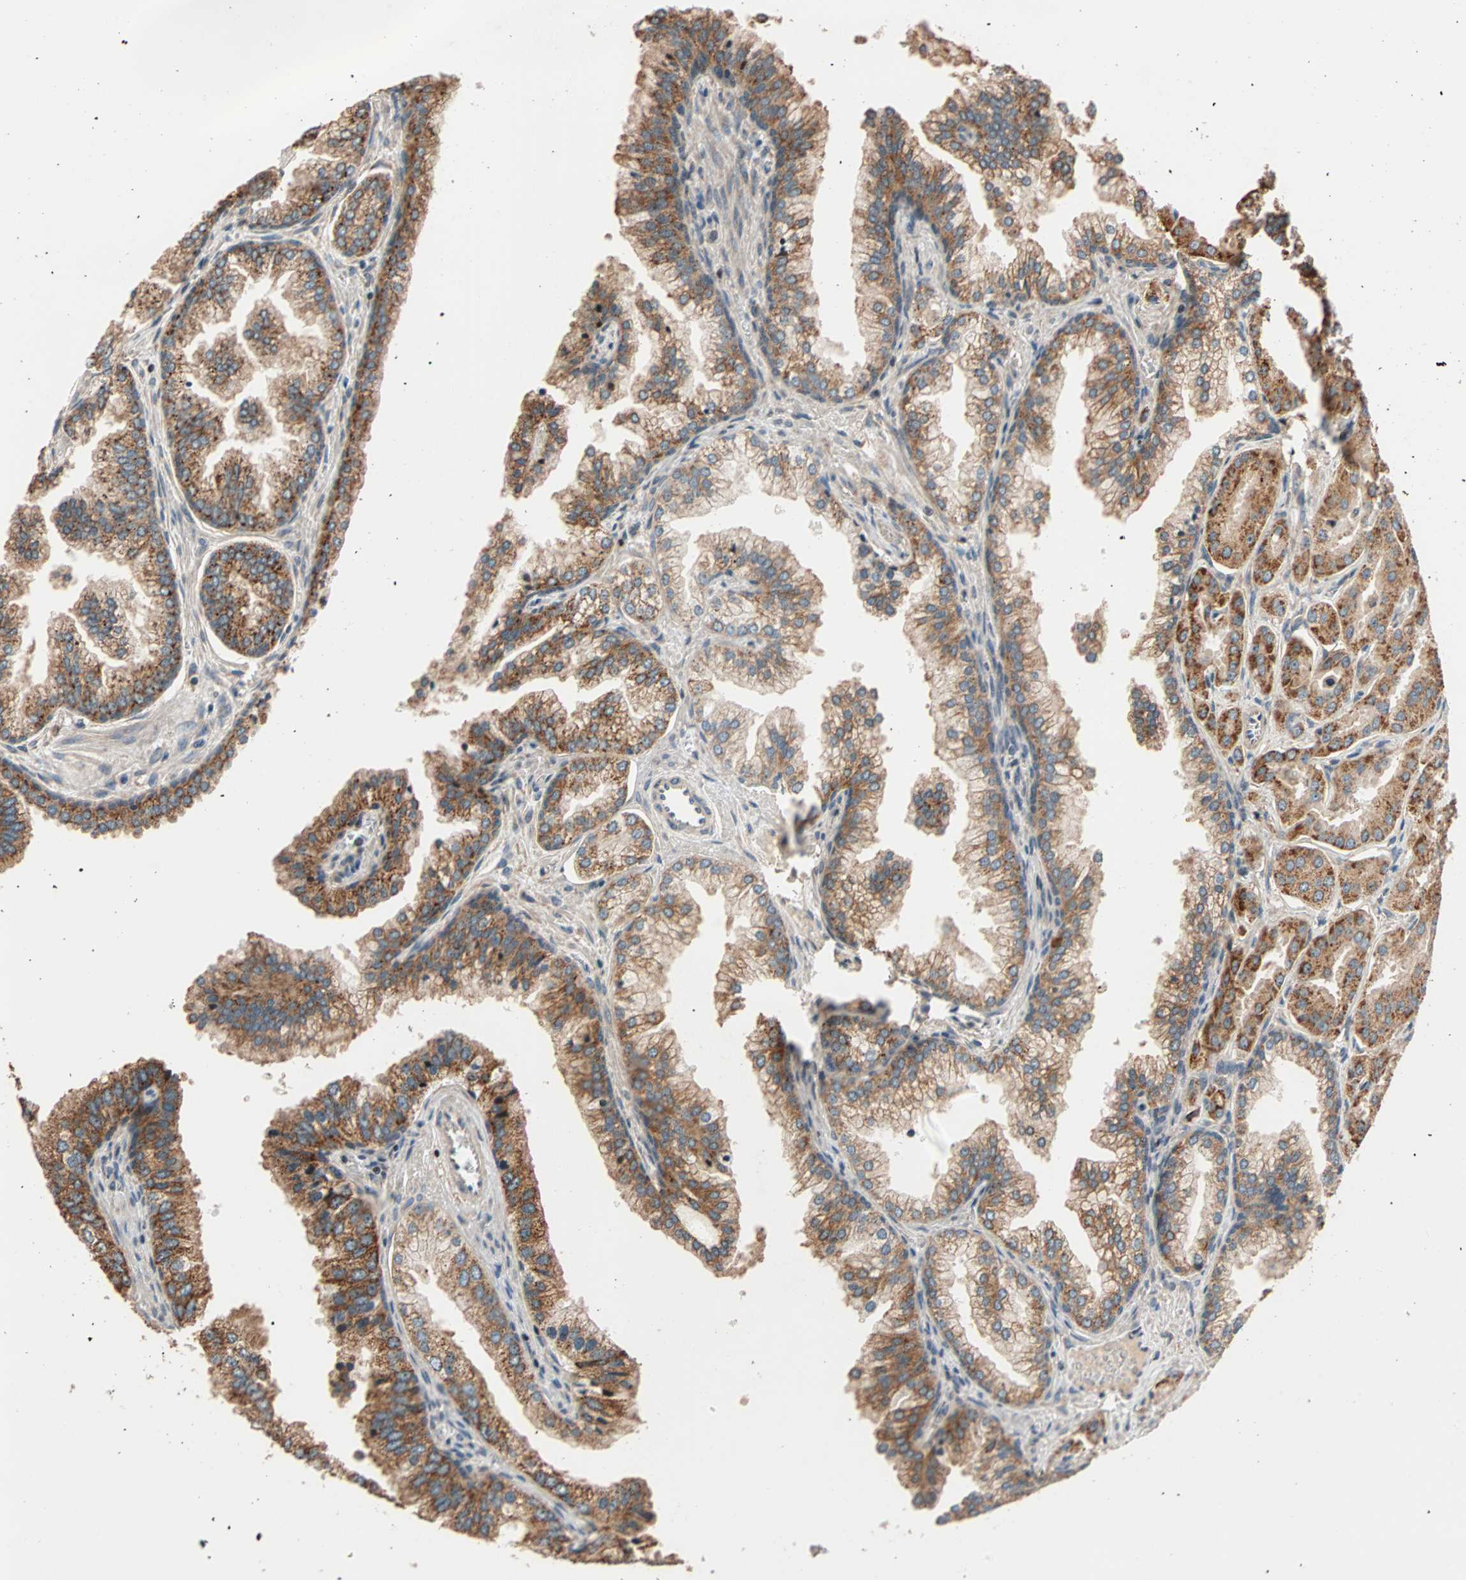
{"staining": {"intensity": "moderate", "quantity": ">75%", "location": "cytoplasmic/membranous"}, "tissue": "prostate cancer", "cell_type": "Tumor cells", "image_type": "cancer", "snomed": [{"axis": "morphology", "description": "Adenocarcinoma, Low grade"}, {"axis": "topography", "description": "Prostate"}], "caption": "Immunohistochemical staining of human adenocarcinoma (low-grade) (prostate) exhibits medium levels of moderate cytoplasmic/membranous staining in about >75% of tumor cells.", "gene": "HECW1", "patient": {"sex": "male", "age": 59}}